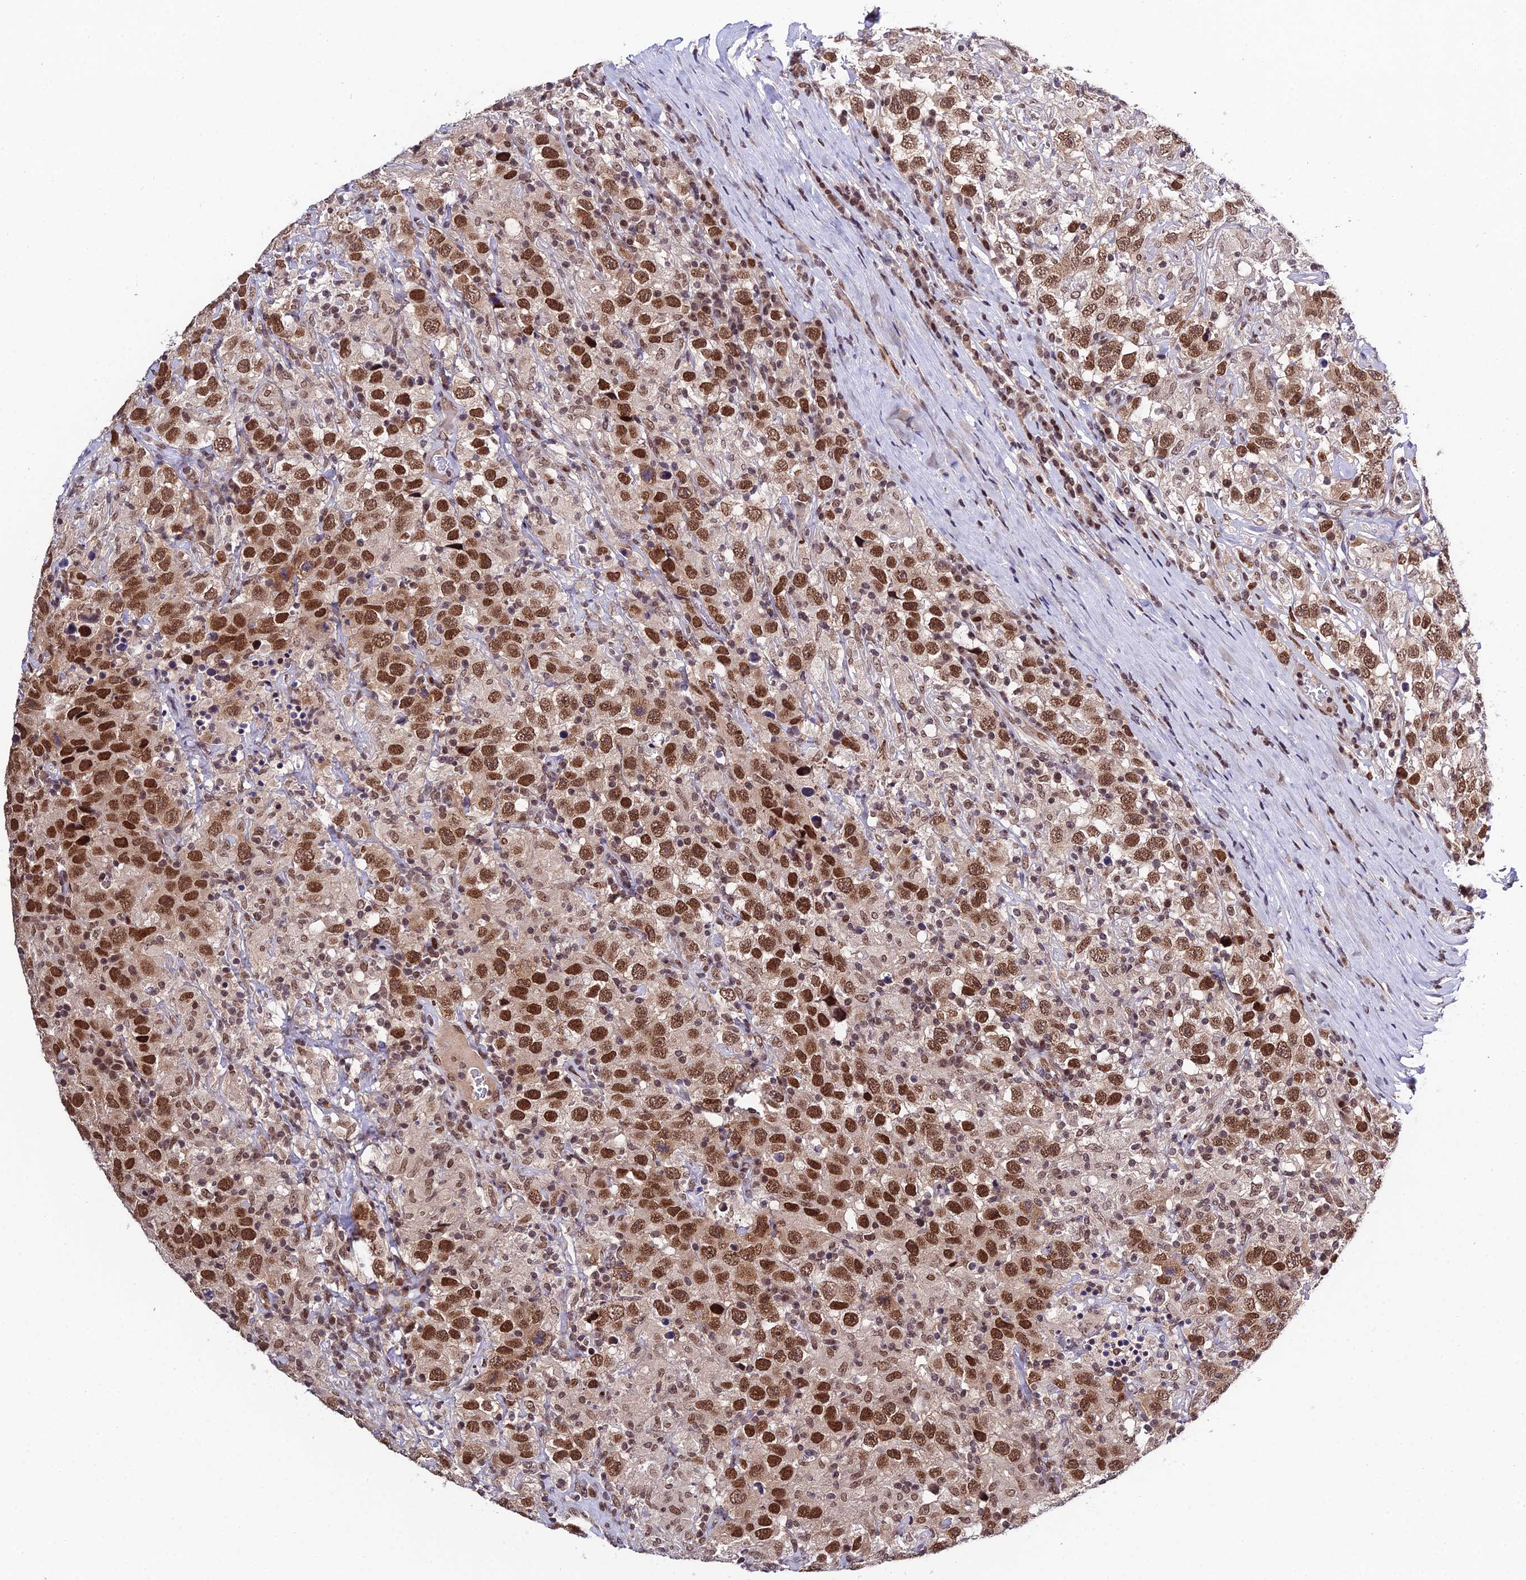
{"staining": {"intensity": "strong", "quantity": ">75%", "location": "nuclear"}, "tissue": "testis cancer", "cell_type": "Tumor cells", "image_type": "cancer", "snomed": [{"axis": "morphology", "description": "Seminoma, NOS"}, {"axis": "topography", "description": "Testis"}], "caption": "Testis seminoma stained with a brown dye reveals strong nuclear positive expression in about >75% of tumor cells.", "gene": "SYT15", "patient": {"sex": "male", "age": 41}}